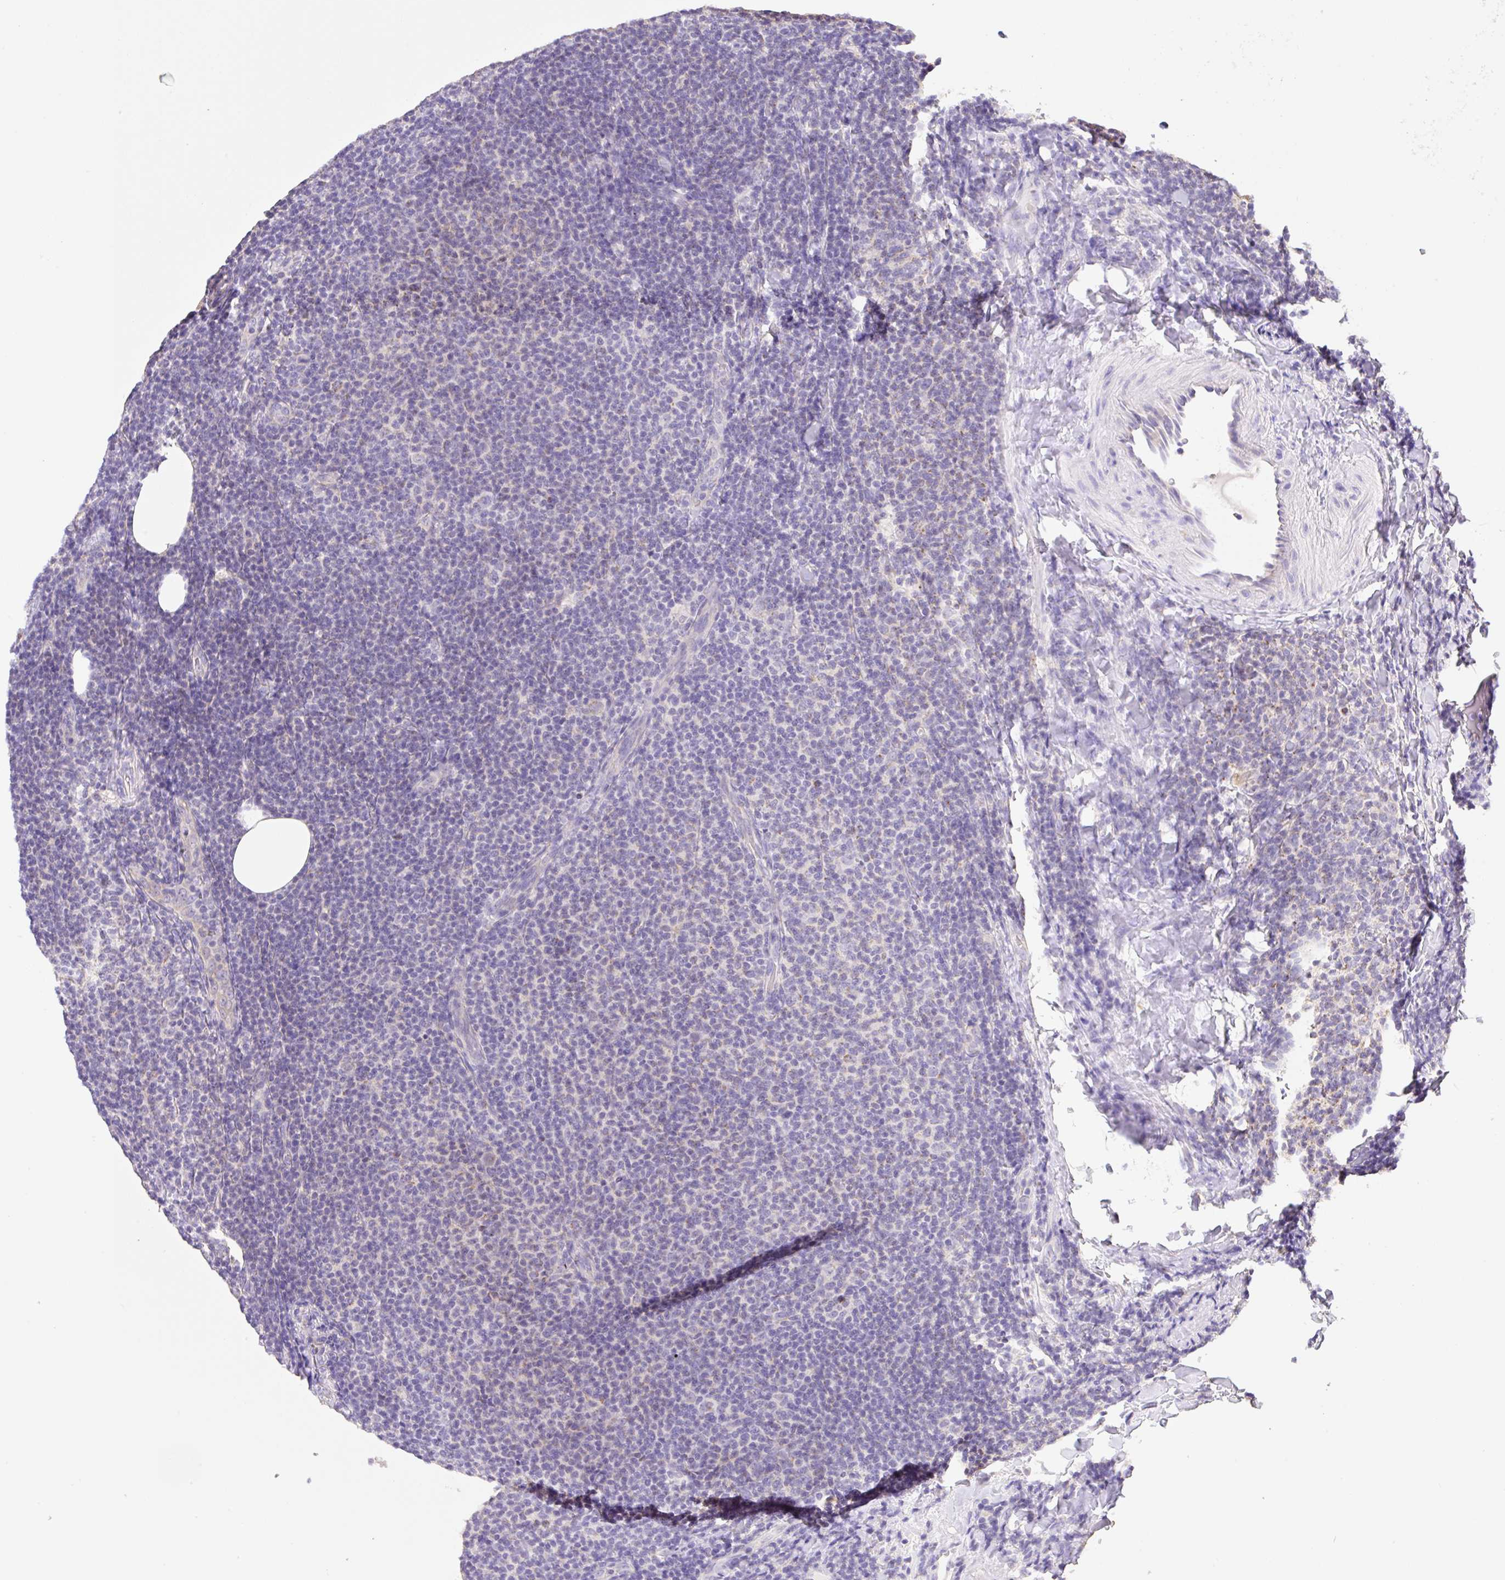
{"staining": {"intensity": "negative", "quantity": "none", "location": "none"}, "tissue": "lymphoma", "cell_type": "Tumor cells", "image_type": "cancer", "snomed": [{"axis": "morphology", "description": "Malignant lymphoma, non-Hodgkin's type, Low grade"}, {"axis": "topography", "description": "Lymph node"}], "caption": "The IHC histopathology image has no significant staining in tumor cells of lymphoma tissue.", "gene": "COPZ2", "patient": {"sex": "male", "age": 66}}